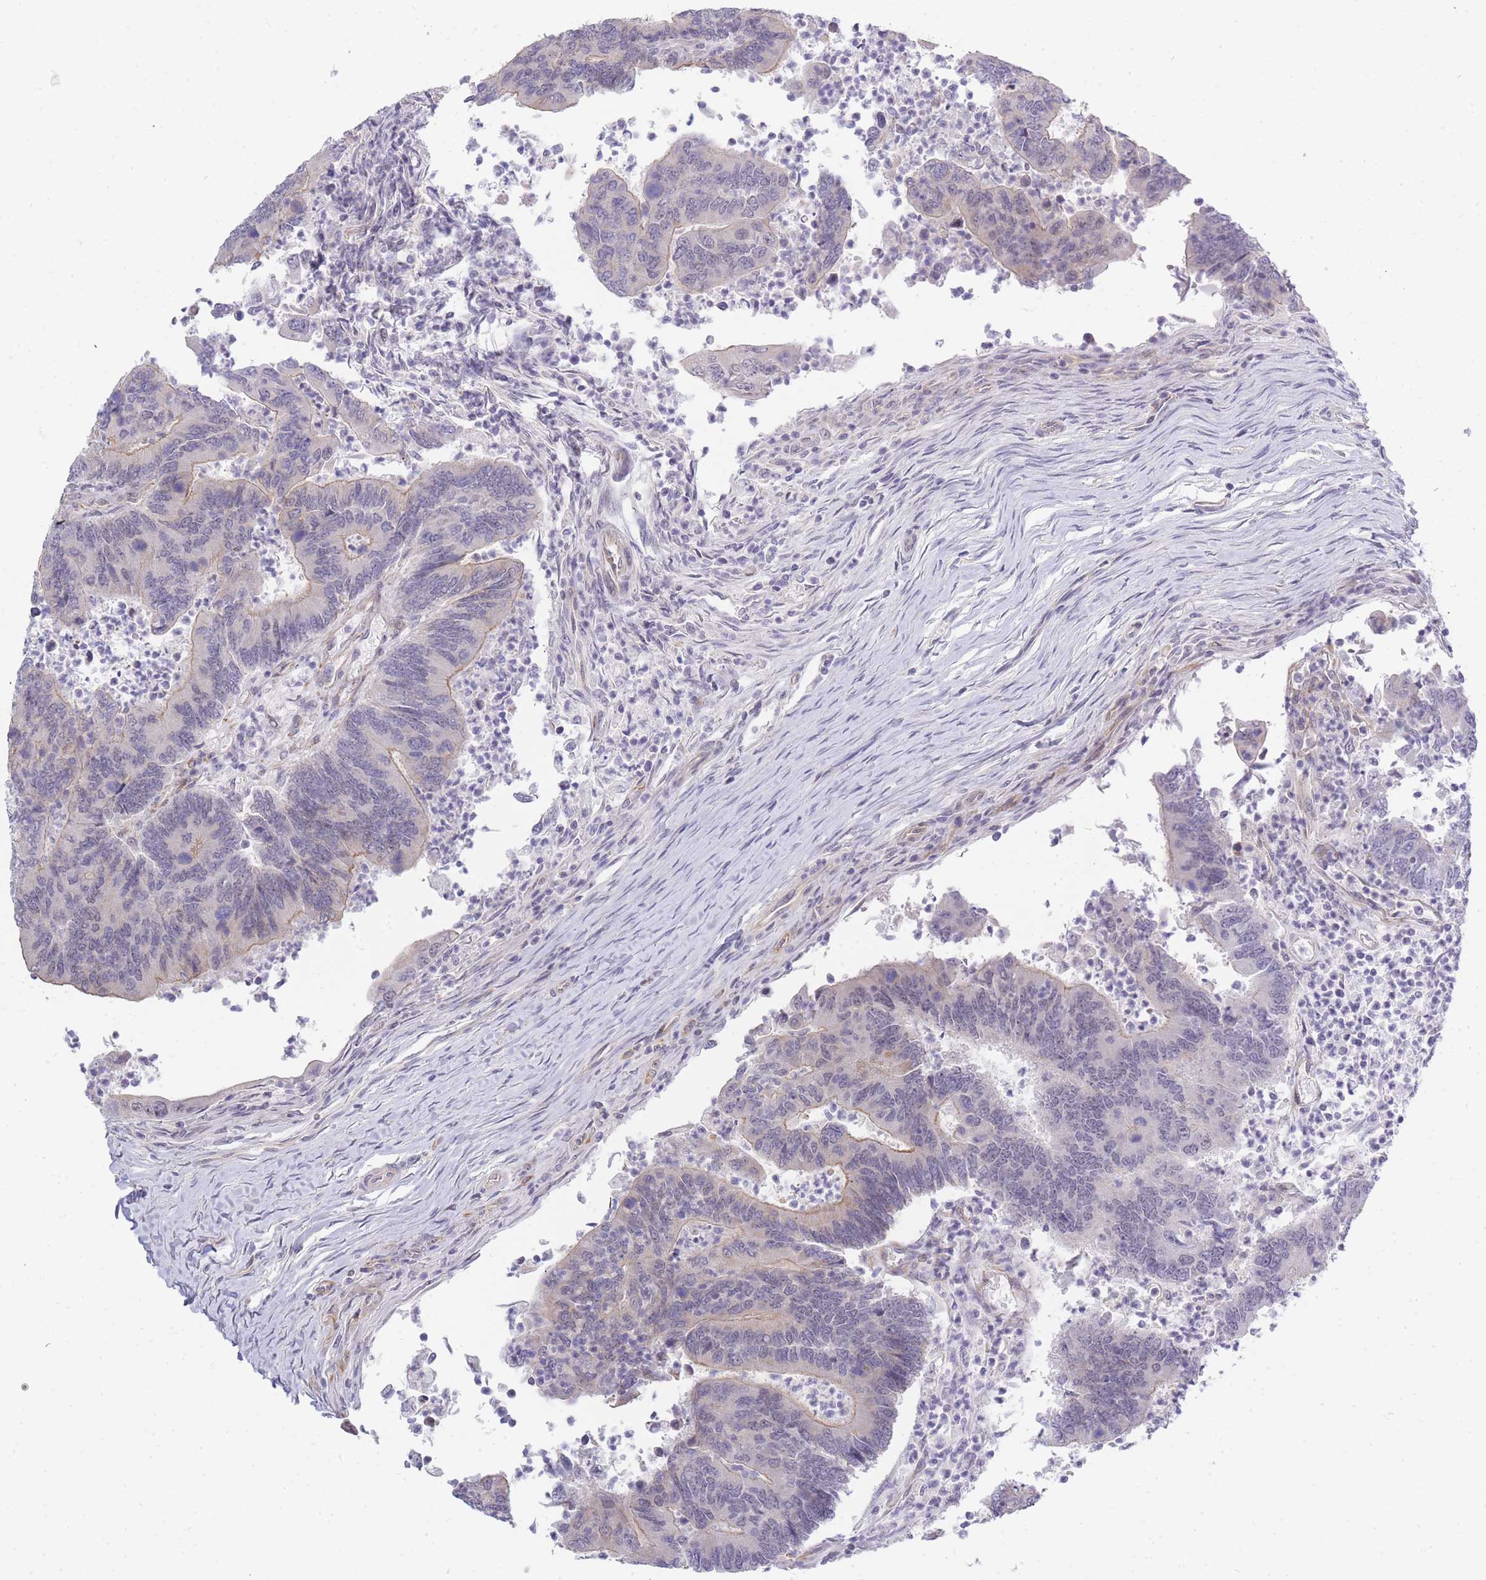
{"staining": {"intensity": "weak", "quantity": "<25%", "location": "cytoplasmic/membranous"}, "tissue": "colorectal cancer", "cell_type": "Tumor cells", "image_type": "cancer", "snomed": [{"axis": "morphology", "description": "Adenocarcinoma, NOS"}, {"axis": "topography", "description": "Colon"}], "caption": "Human colorectal adenocarcinoma stained for a protein using immunohistochemistry (IHC) demonstrates no staining in tumor cells.", "gene": "C19orf25", "patient": {"sex": "female", "age": 67}}